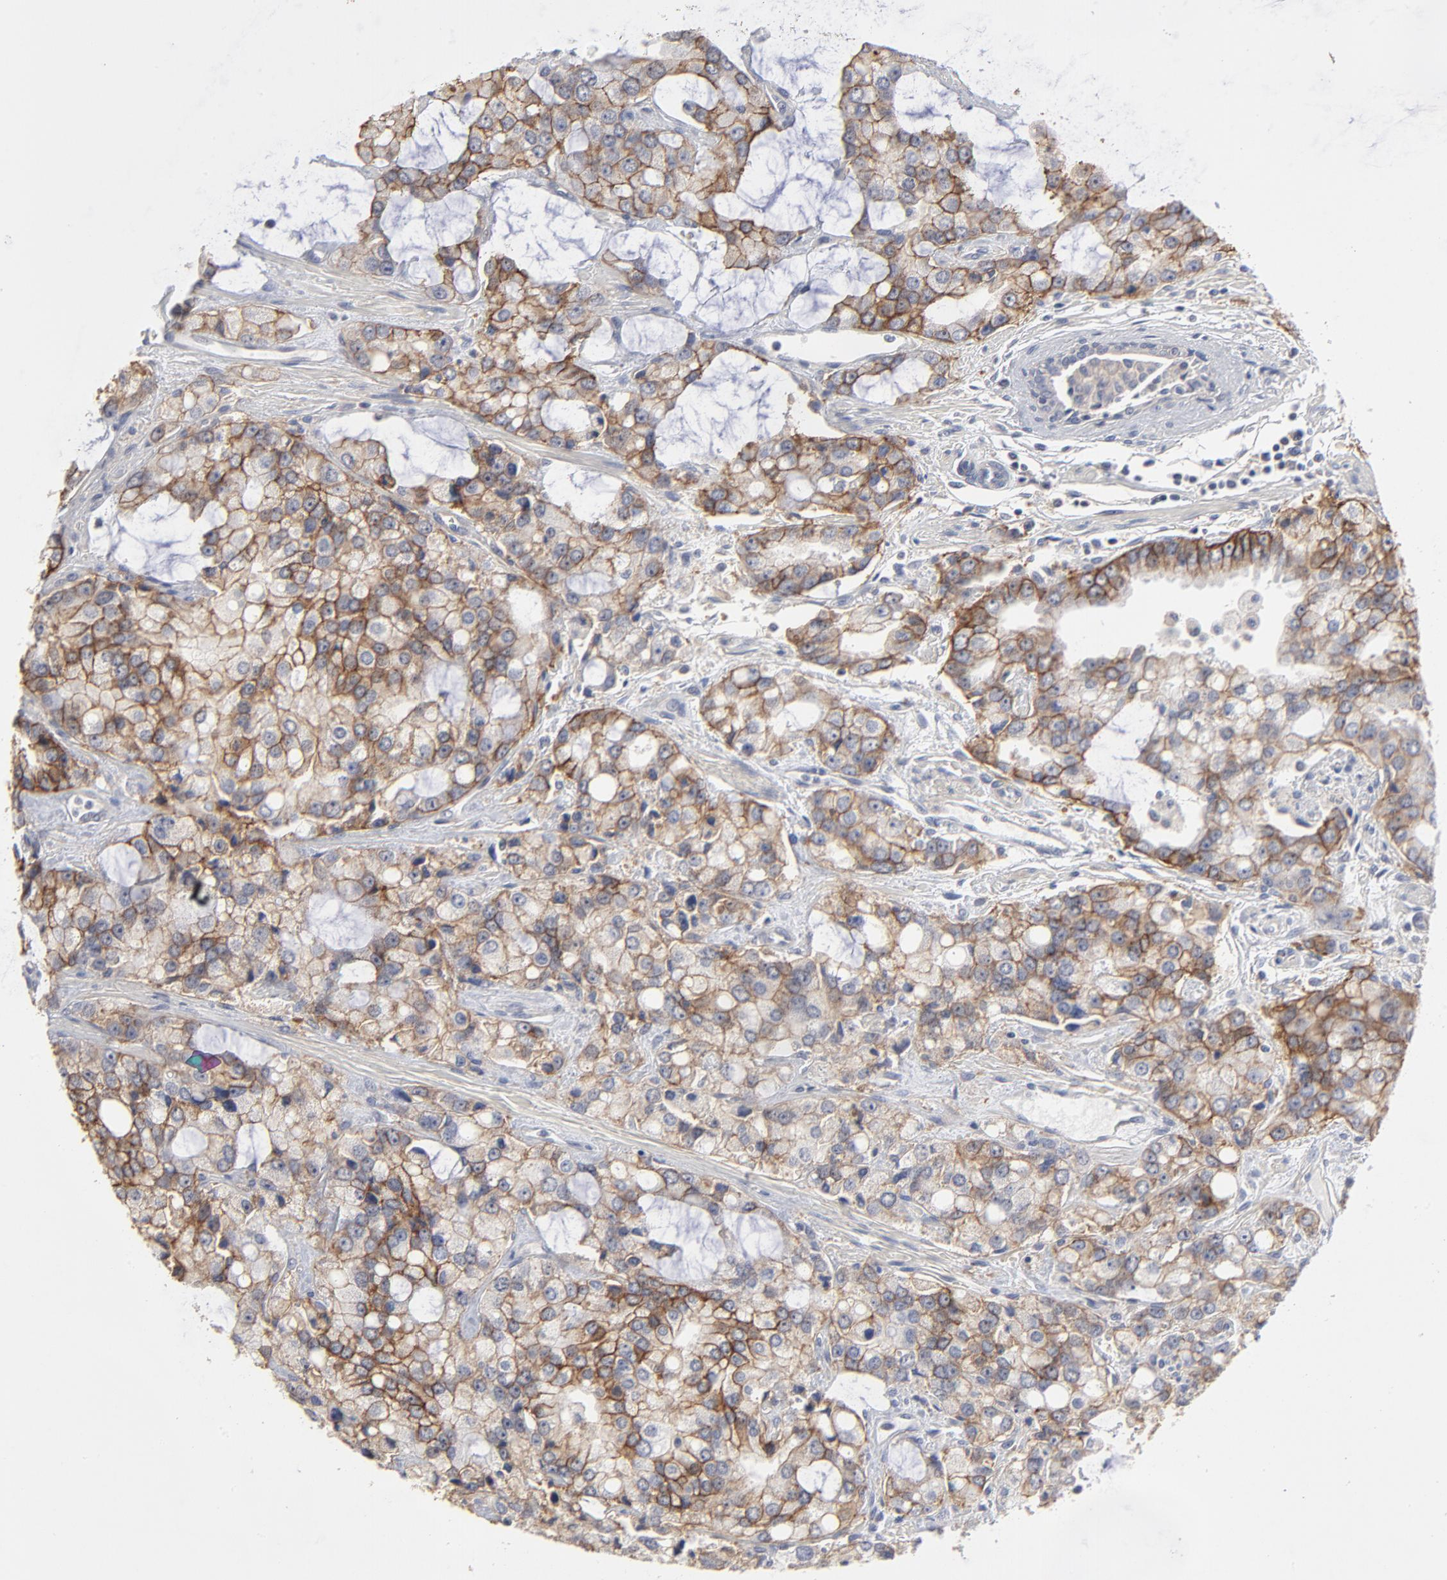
{"staining": {"intensity": "moderate", "quantity": ">75%", "location": "cytoplasmic/membranous"}, "tissue": "prostate cancer", "cell_type": "Tumor cells", "image_type": "cancer", "snomed": [{"axis": "morphology", "description": "Adenocarcinoma, High grade"}, {"axis": "topography", "description": "Prostate"}], "caption": "Prostate cancer stained for a protein (brown) displays moderate cytoplasmic/membranous positive positivity in about >75% of tumor cells.", "gene": "SLC16A1", "patient": {"sex": "male", "age": 67}}